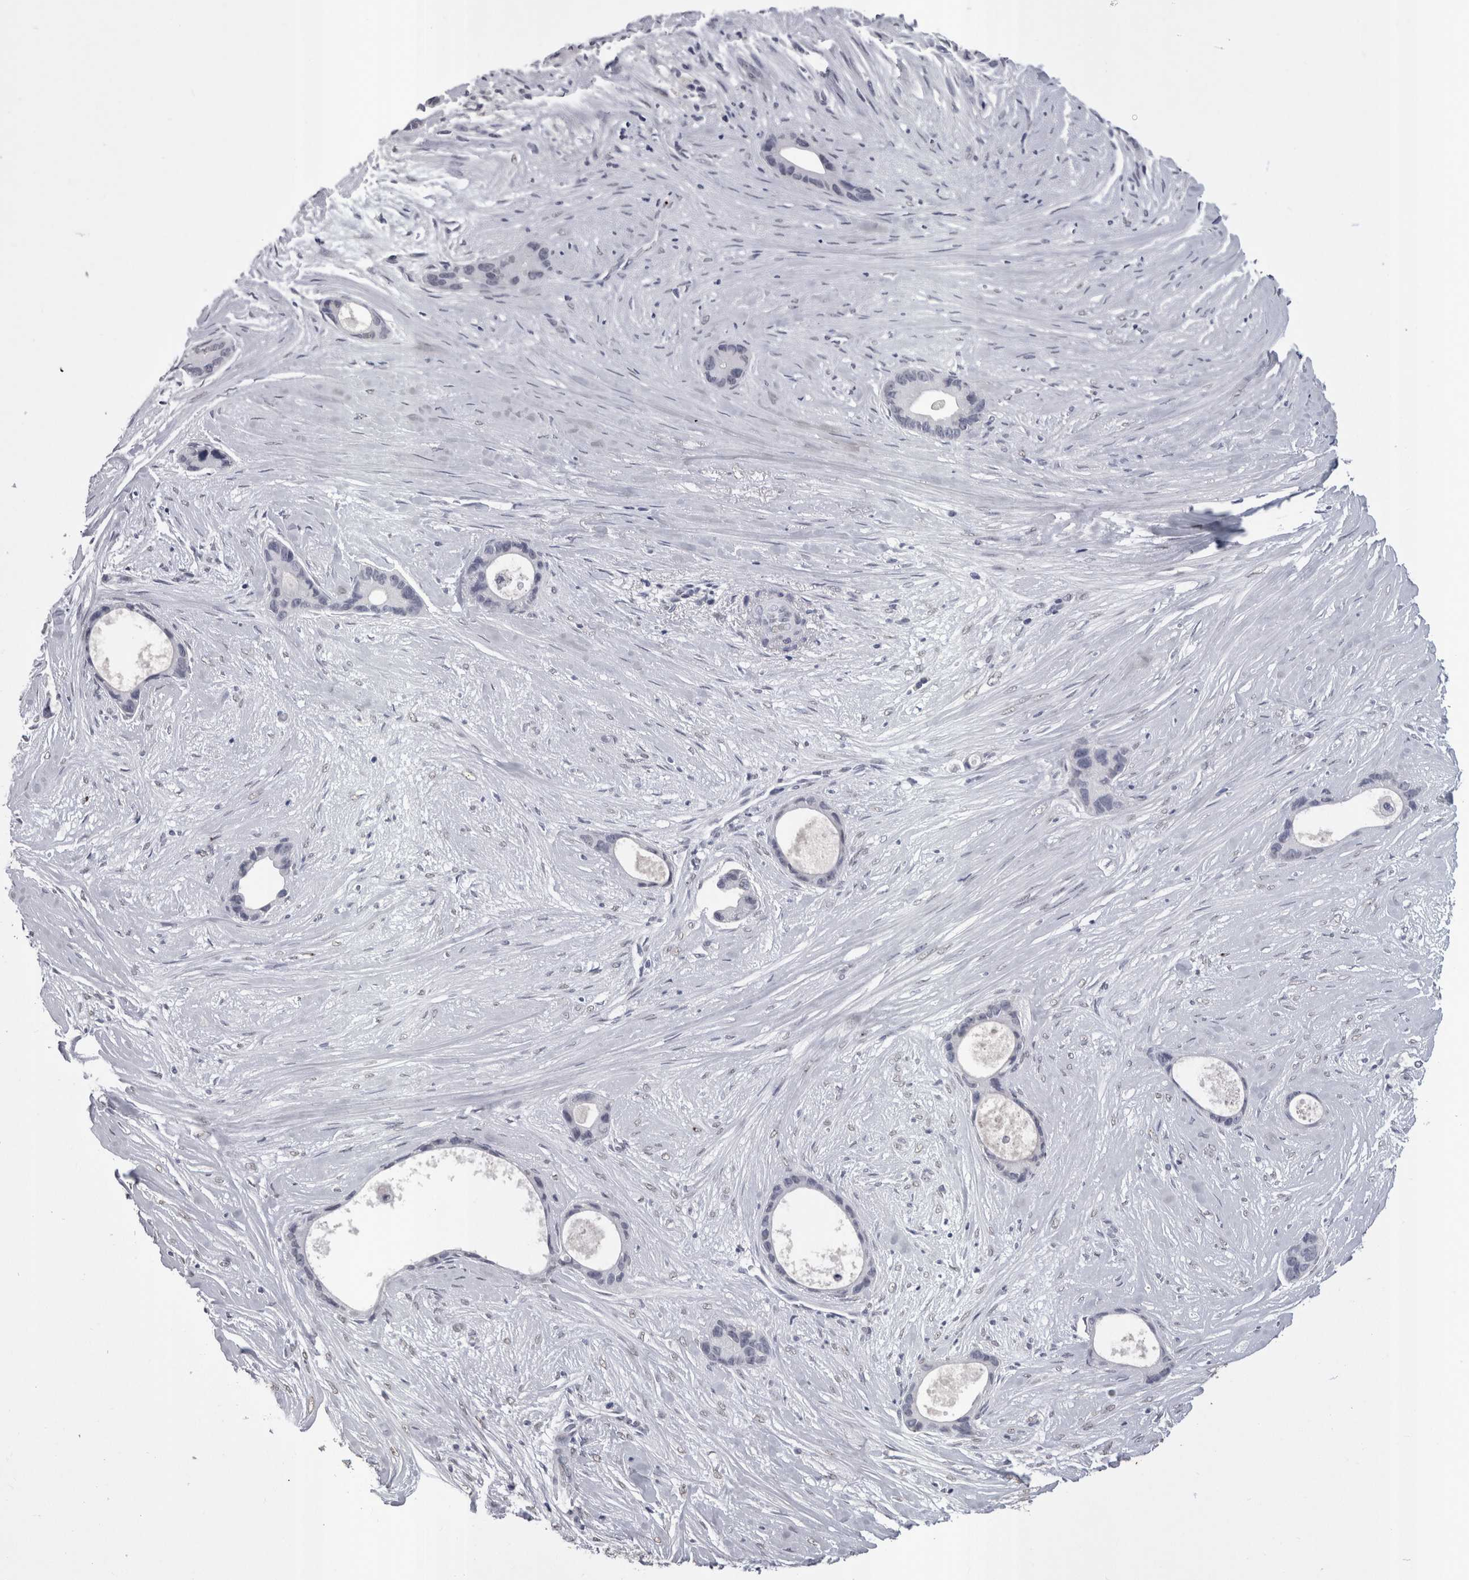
{"staining": {"intensity": "negative", "quantity": "none", "location": "none"}, "tissue": "liver cancer", "cell_type": "Tumor cells", "image_type": "cancer", "snomed": [{"axis": "morphology", "description": "Cholangiocarcinoma"}, {"axis": "topography", "description": "Liver"}], "caption": "There is no significant expression in tumor cells of liver cholangiocarcinoma.", "gene": "PAX5", "patient": {"sex": "female", "age": 55}}